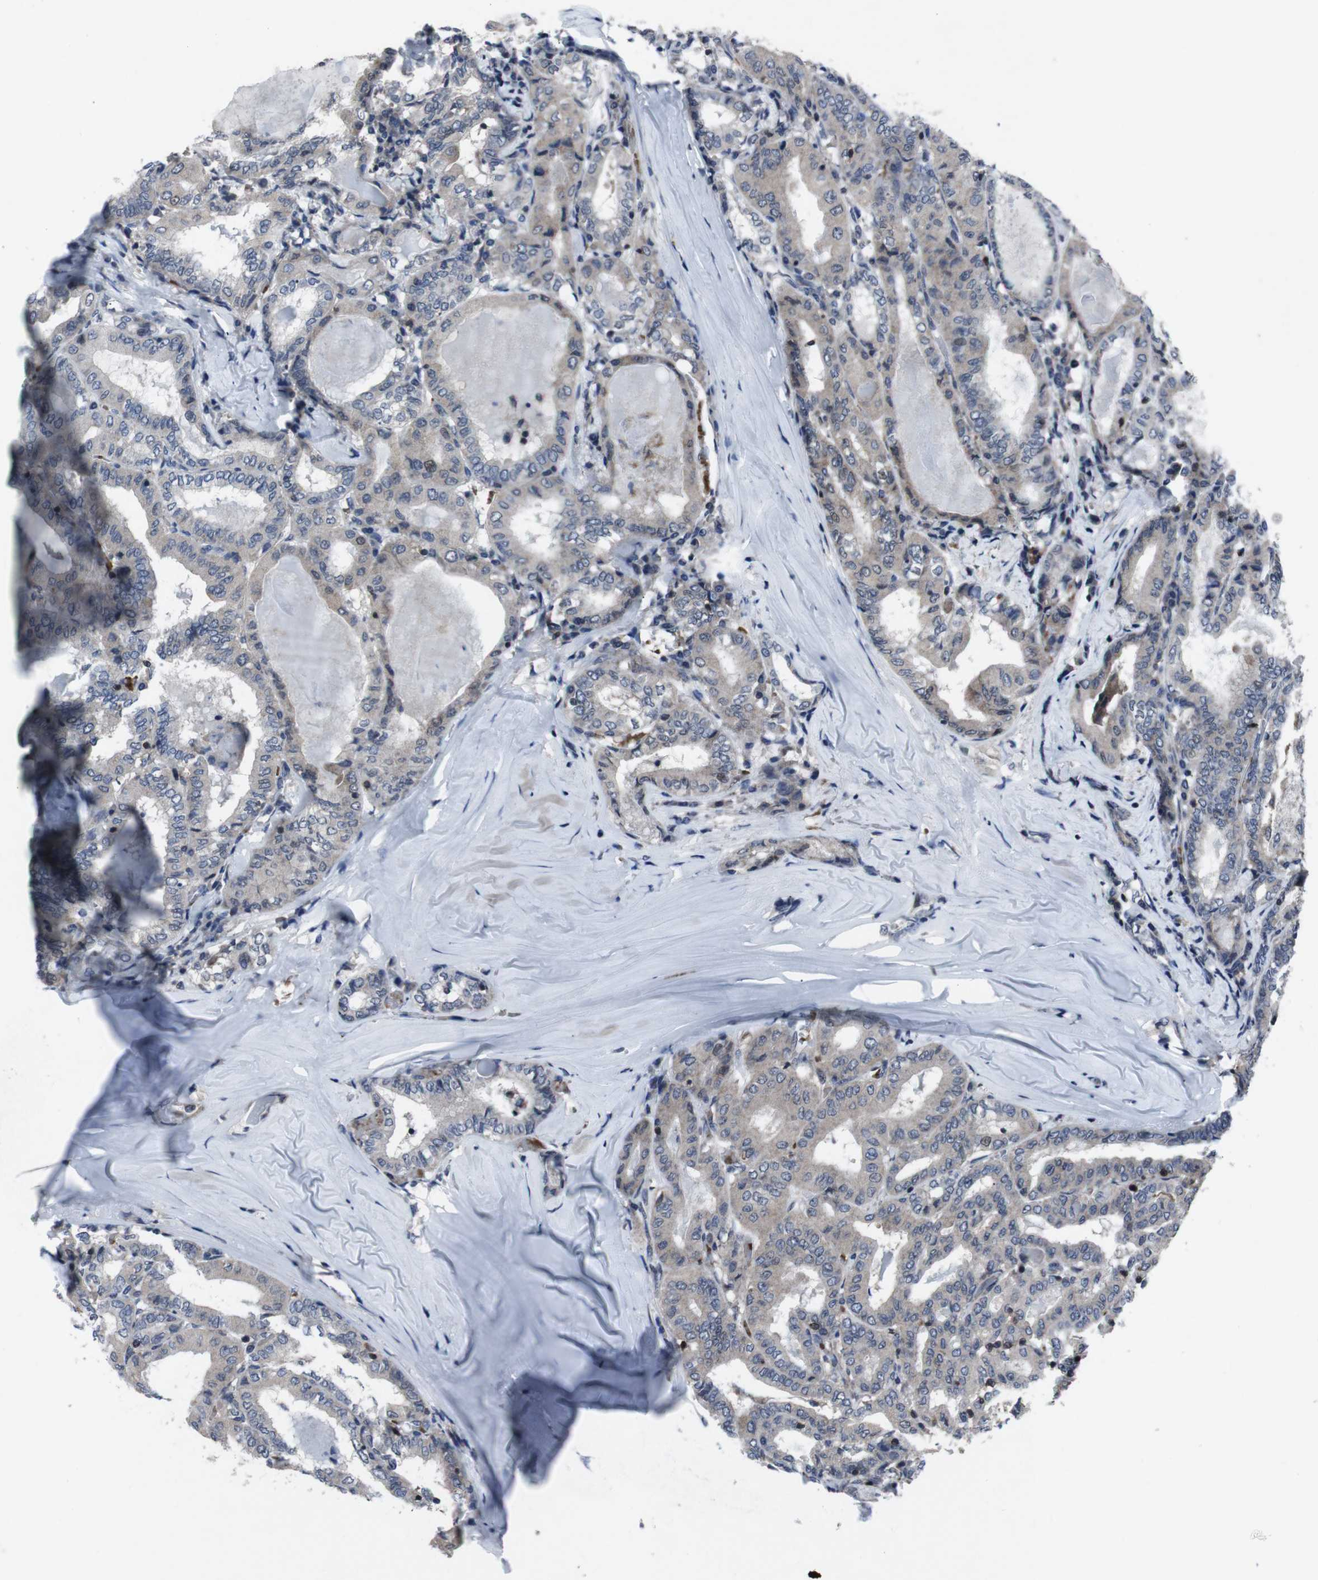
{"staining": {"intensity": "weak", "quantity": "25%-75%", "location": "cytoplasmic/membranous"}, "tissue": "thyroid cancer", "cell_type": "Tumor cells", "image_type": "cancer", "snomed": [{"axis": "morphology", "description": "Papillary adenocarcinoma, NOS"}, {"axis": "topography", "description": "Thyroid gland"}], "caption": "This is an image of immunohistochemistry staining of thyroid cancer, which shows weak expression in the cytoplasmic/membranous of tumor cells.", "gene": "STAT4", "patient": {"sex": "female", "age": 42}}